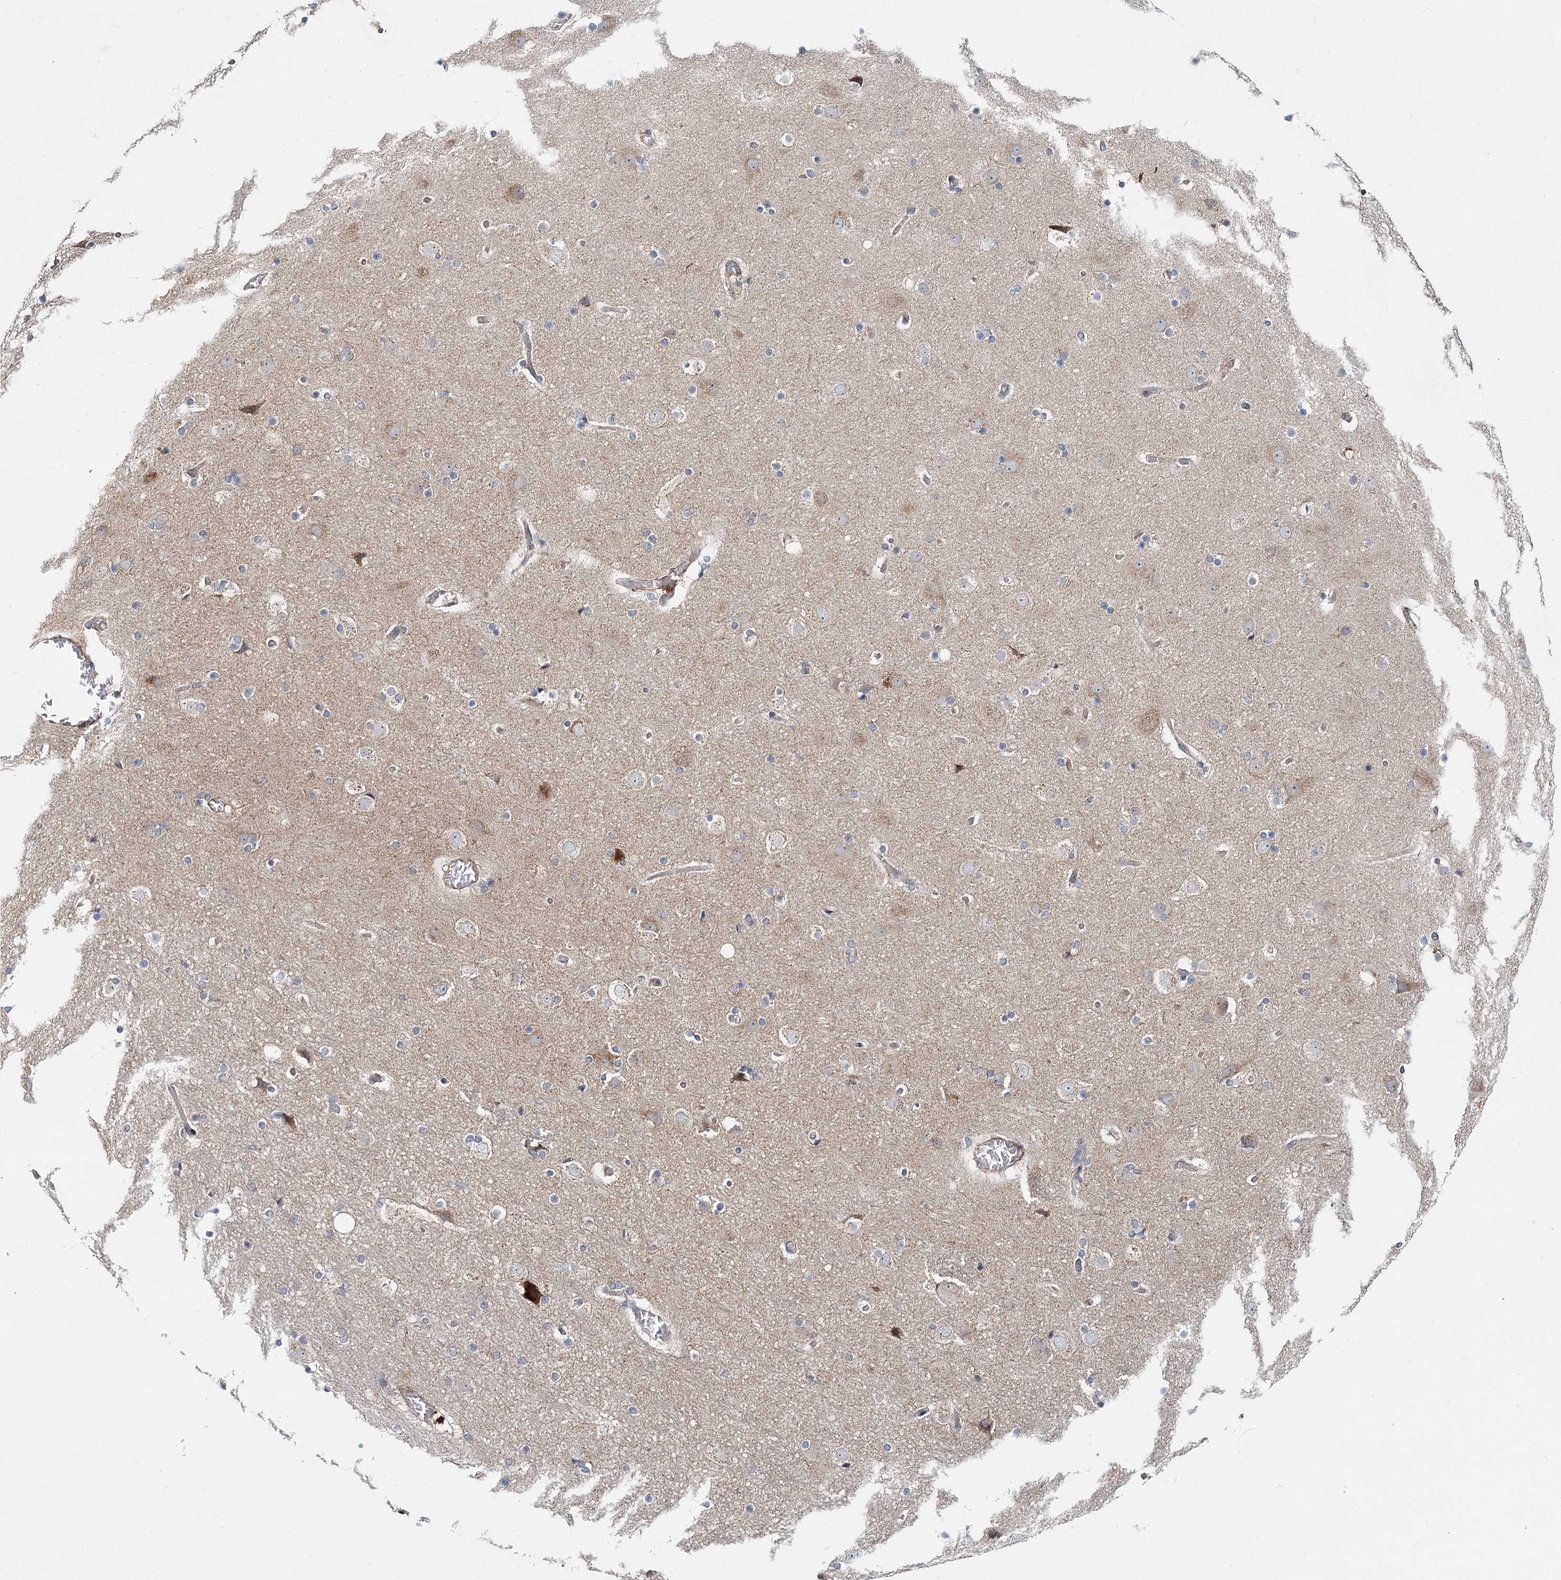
{"staining": {"intensity": "weak", "quantity": ">75%", "location": "cytoplasmic/membranous"}, "tissue": "cerebral cortex", "cell_type": "Endothelial cells", "image_type": "normal", "snomed": [{"axis": "morphology", "description": "Normal tissue, NOS"}, {"axis": "topography", "description": "Cerebral cortex"}], "caption": "This is a micrograph of immunohistochemistry (IHC) staining of unremarkable cerebral cortex, which shows weak expression in the cytoplasmic/membranous of endothelial cells.", "gene": "NBAS", "patient": {"sex": "male", "age": 57}}